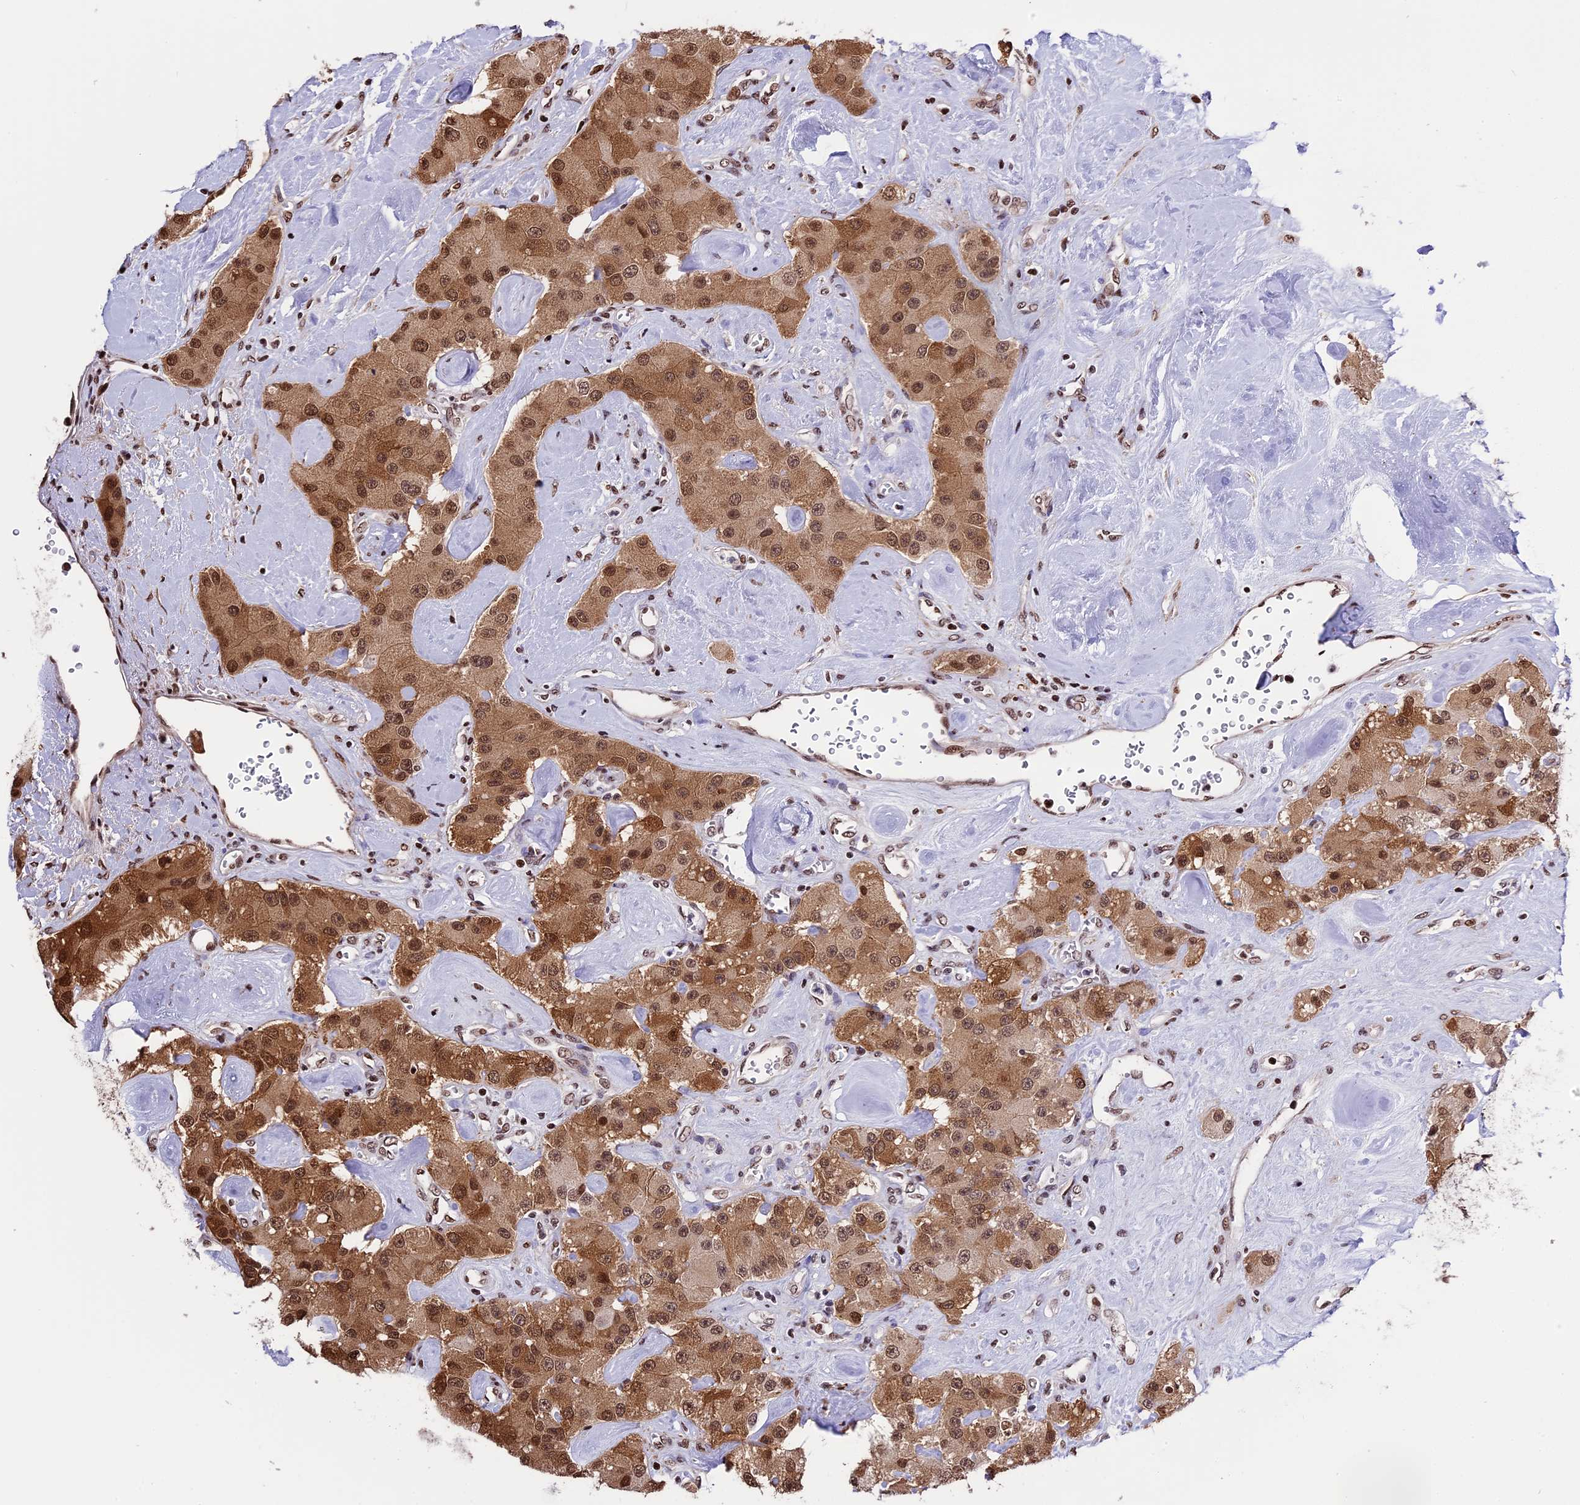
{"staining": {"intensity": "moderate", "quantity": ">75%", "location": "cytoplasmic/membranous,nuclear"}, "tissue": "carcinoid", "cell_type": "Tumor cells", "image_type": "cancer", "snomed": [{"axis": "morphology", "description": "Carcinoid, malignant, NOS"}, {"axis": "topography", "description": "Pancreas"}], "caption": "The immunohistochemical stain shows moderate cytoplasmic/membranous and nuclear expression in tumor cells of carcinoid (malignant) tissue.", "gene": "POLR3E", "patient": {"sex": "male", "age": 41}}